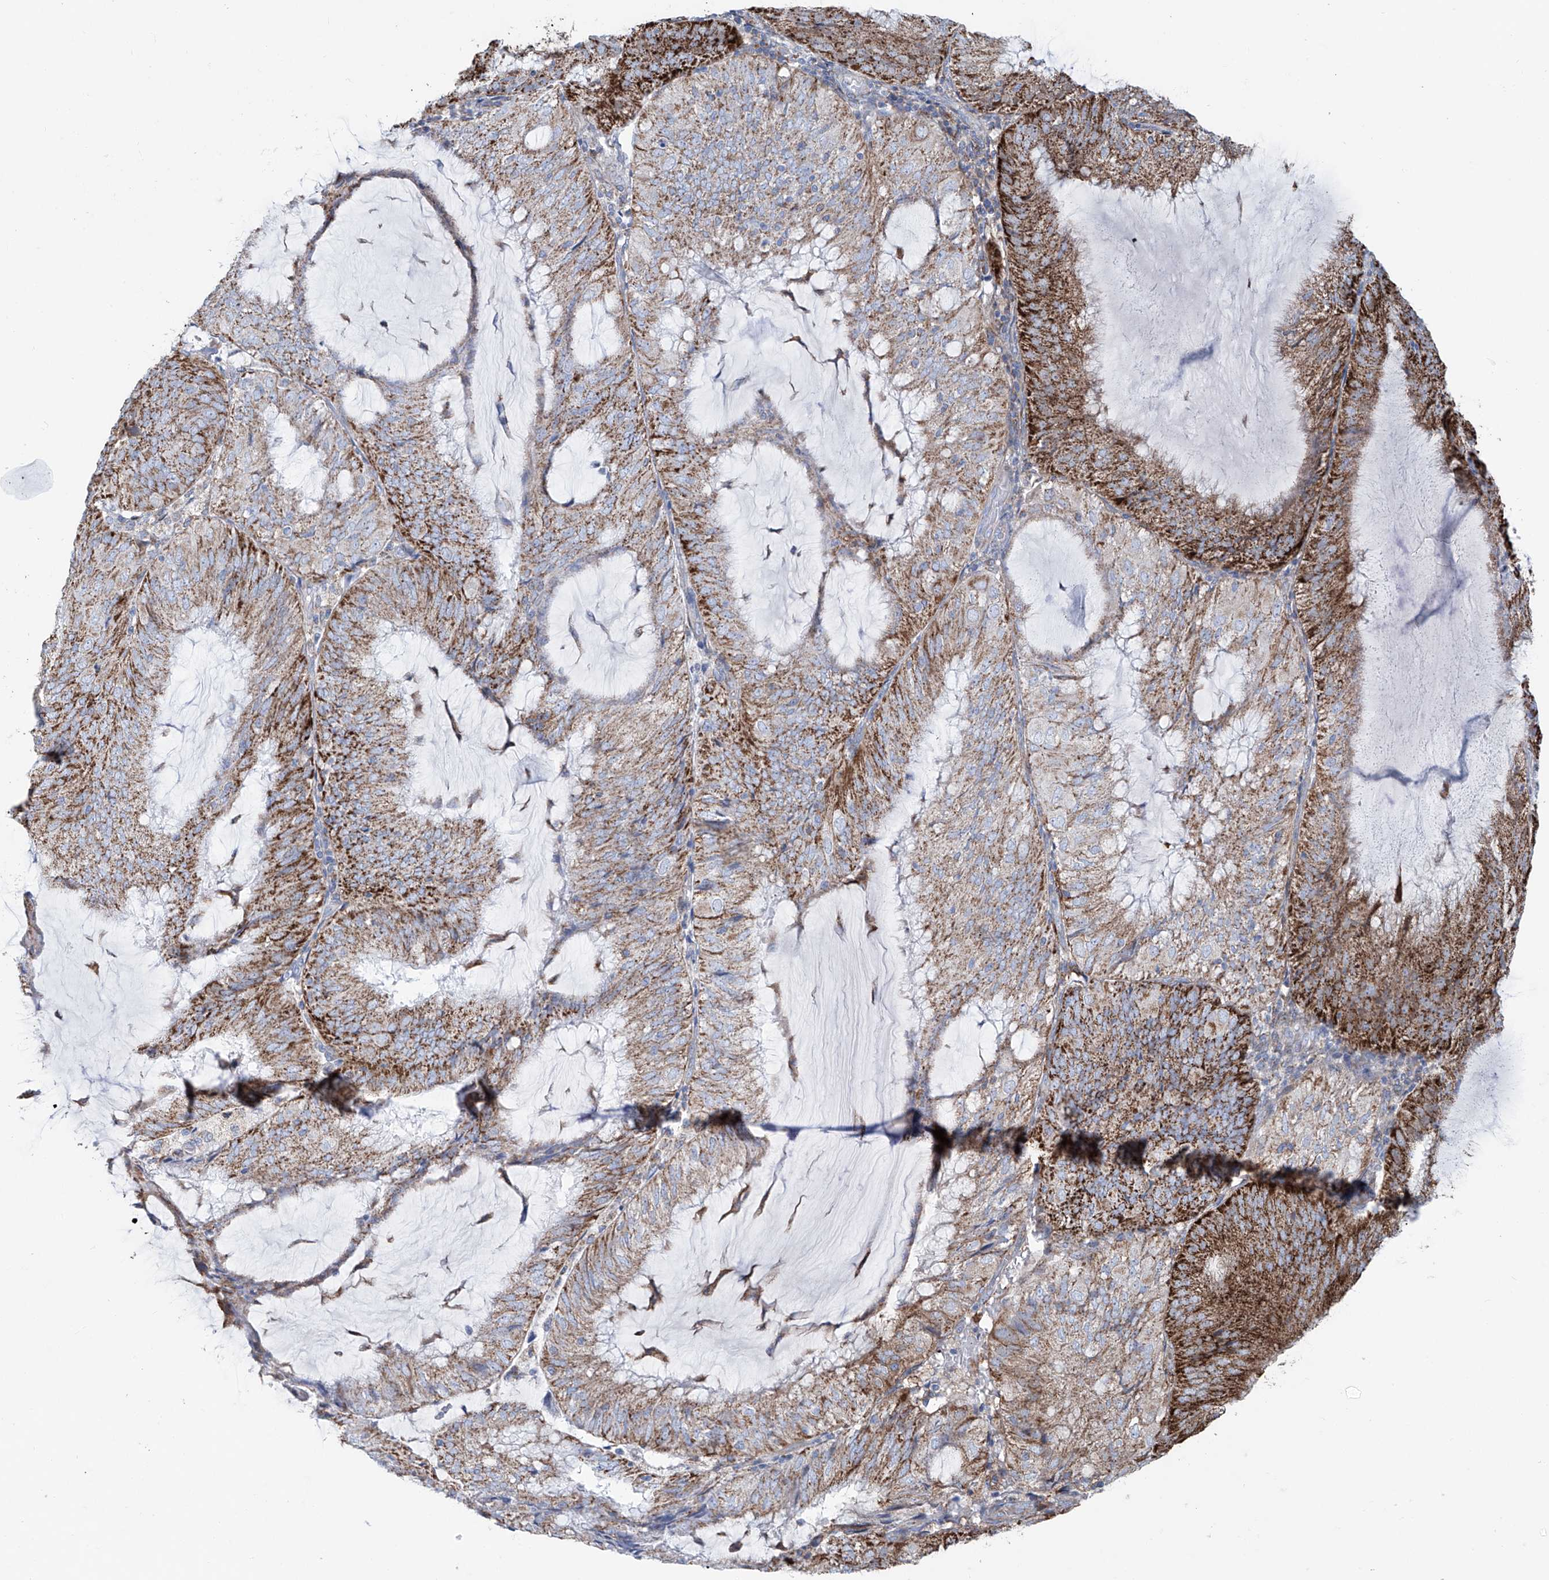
{"staining": {"intensity": "strong", "quantity": "25%-75%", "location": "cytoplasmic/membranous"}, "tissue": "endometrial cancer", "cell_type": "Tumor cells", "image_type": "cancer", "snomed": [{"axis": "morphology", "description": "Adenocarcinoma, NOS"}, {"axis": "topography", "description": "Endometrium"}], "caption": "Strong cytoplasmic/membranous positivity is seen in approximately 25%-75% of tumor cells in endometrial cancer (adenocarcinoma).", "gene": "ALDH6A1", "patient": {"sex": "female", "age": 81}}